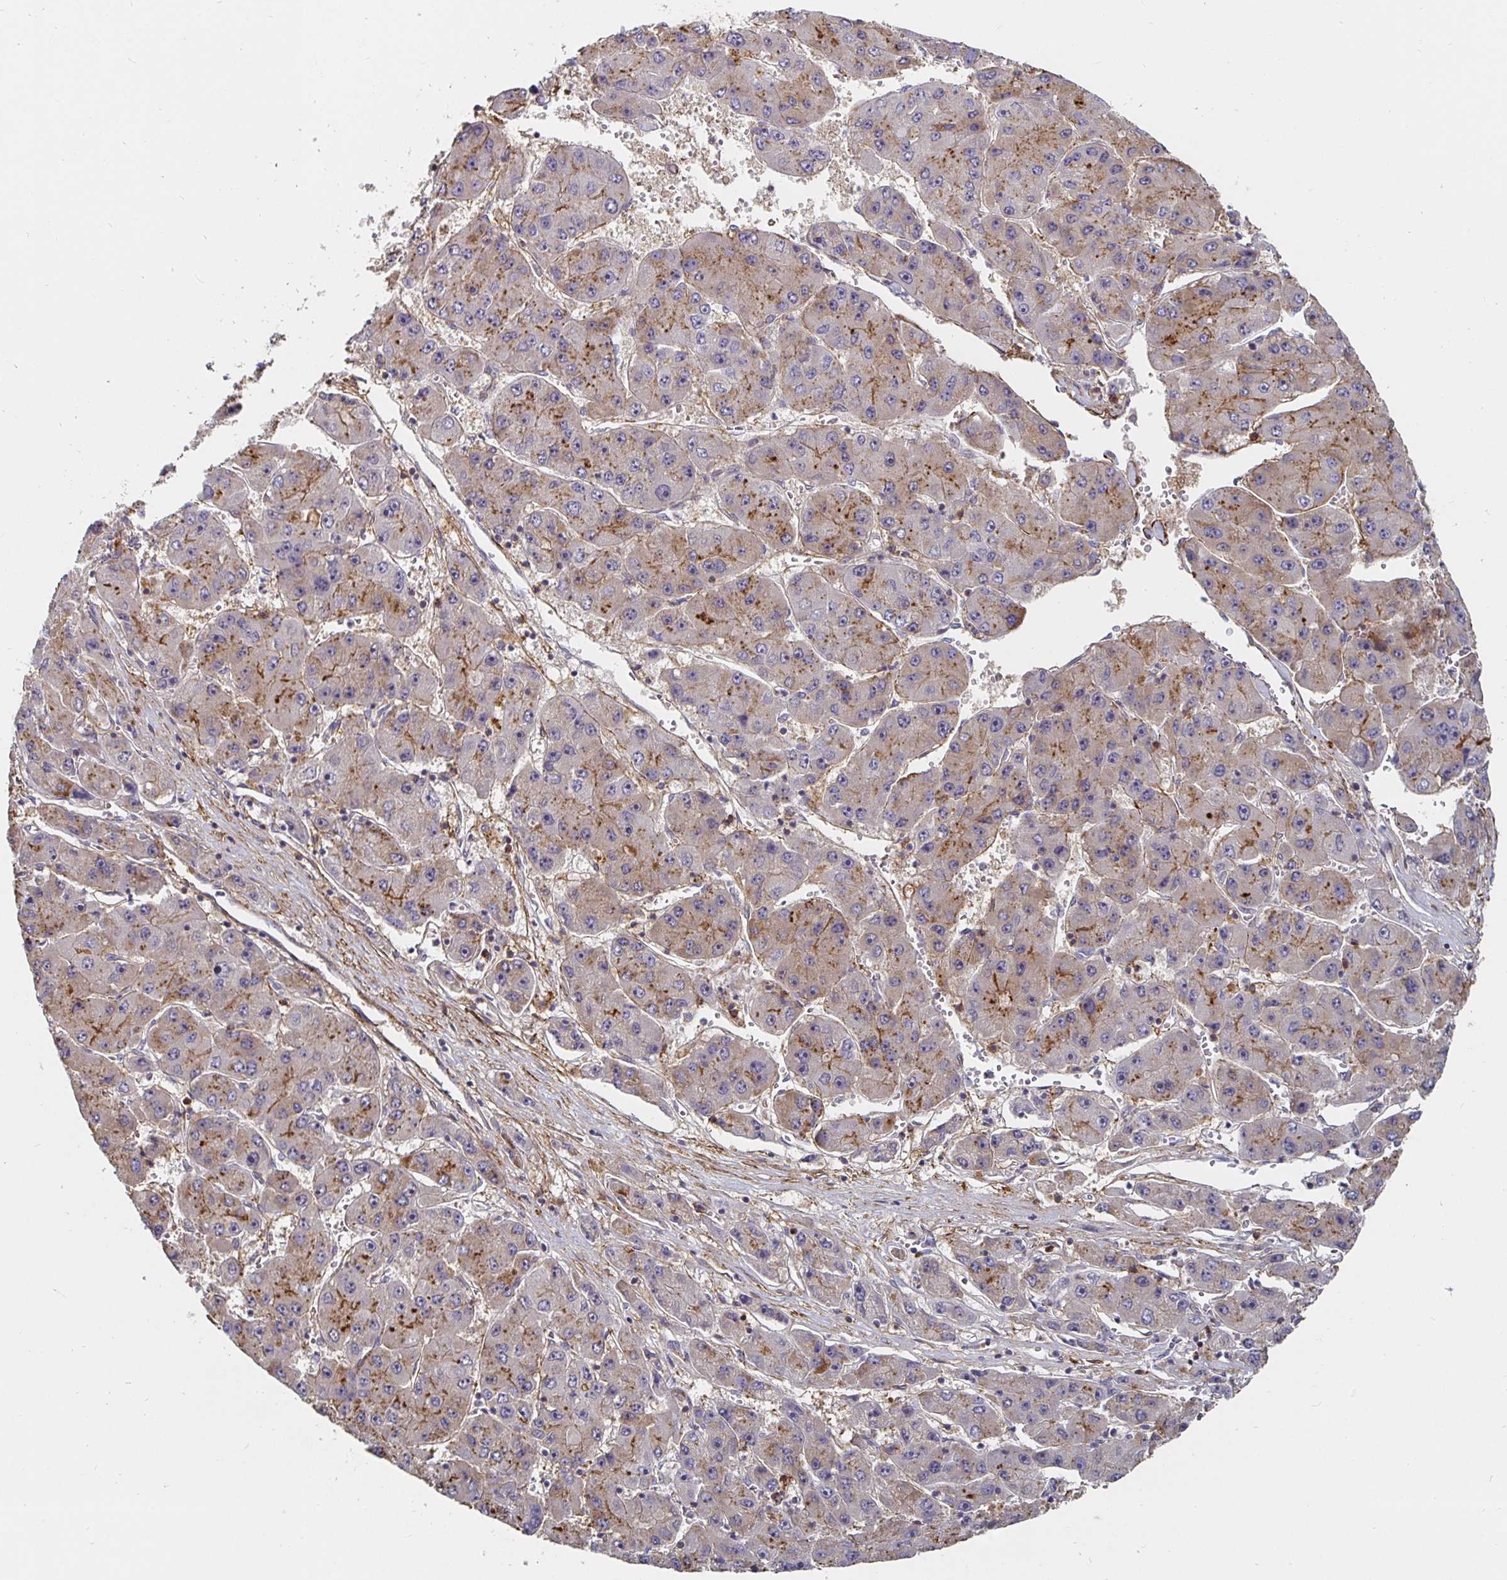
{"staining": {"intensity": "moderate", "quantity": "25%-75%", "location": "cytoplasmic/membranous"}, "tissue": "liver cancer", "cell_type": "Tumor cells", "image_type": "cancer", "snomed": [{"axis": "morphology", "description": "Carcinoma, Hepatocellular, NOS"}, {"axis": "topography", "description": "Liver"}], "caption": "High-power microscopy captured an immunohistochemistry (IHC) micrograph of liver cancer (hepatocellular carcinoma), revealing moderate cytoplasmic/membranous expression in approximately 25%-75% of tumor cells. (Brightfield microscopy of DAB IHC at high magnification).", "gene": "GJA4", "patient": {"sex": "female", "age": 61}}